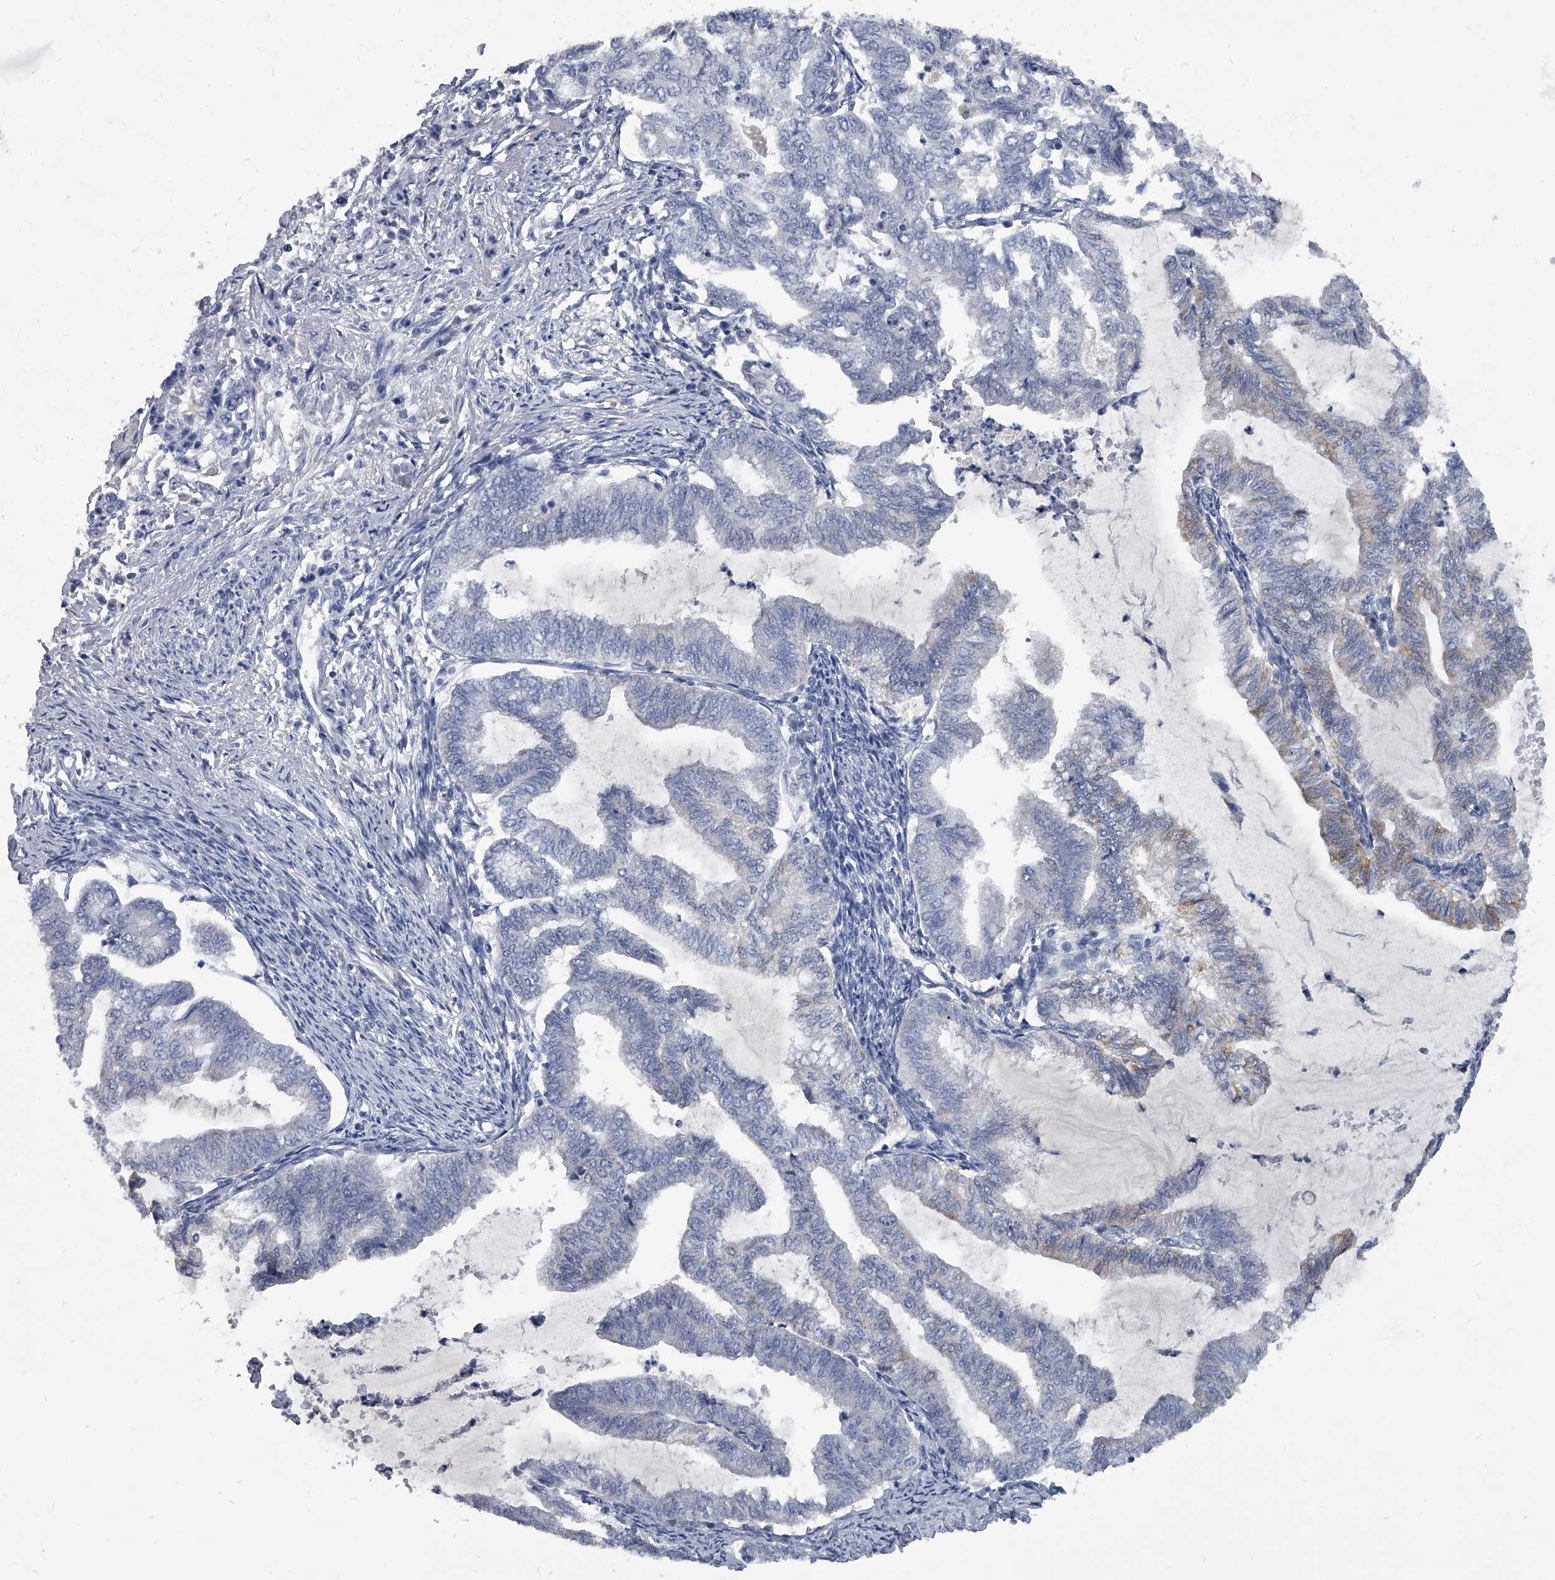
{"staining": {"intensity": "moderate", "quantity": "<25%", "location": "cytoplasmic/membranous"}, "tissue": "endometrial cancer", "cell_type": "Tumor cells", "image_type": "cancer", "snomed": [{"axis": "morphology", "description": "Adenocarcinoma, NOS"}, {"axis": "topography", "description": "Endometrium"}], "caption": "Immunohistochemical staining of adenocarcinoma (endometrial) shows low levels of moderate cytoplasmic/membranous protein expression in about <25% of tumor cells.", "gene": "BCAS1", "patient": {"sex": "female", "age": 79}}